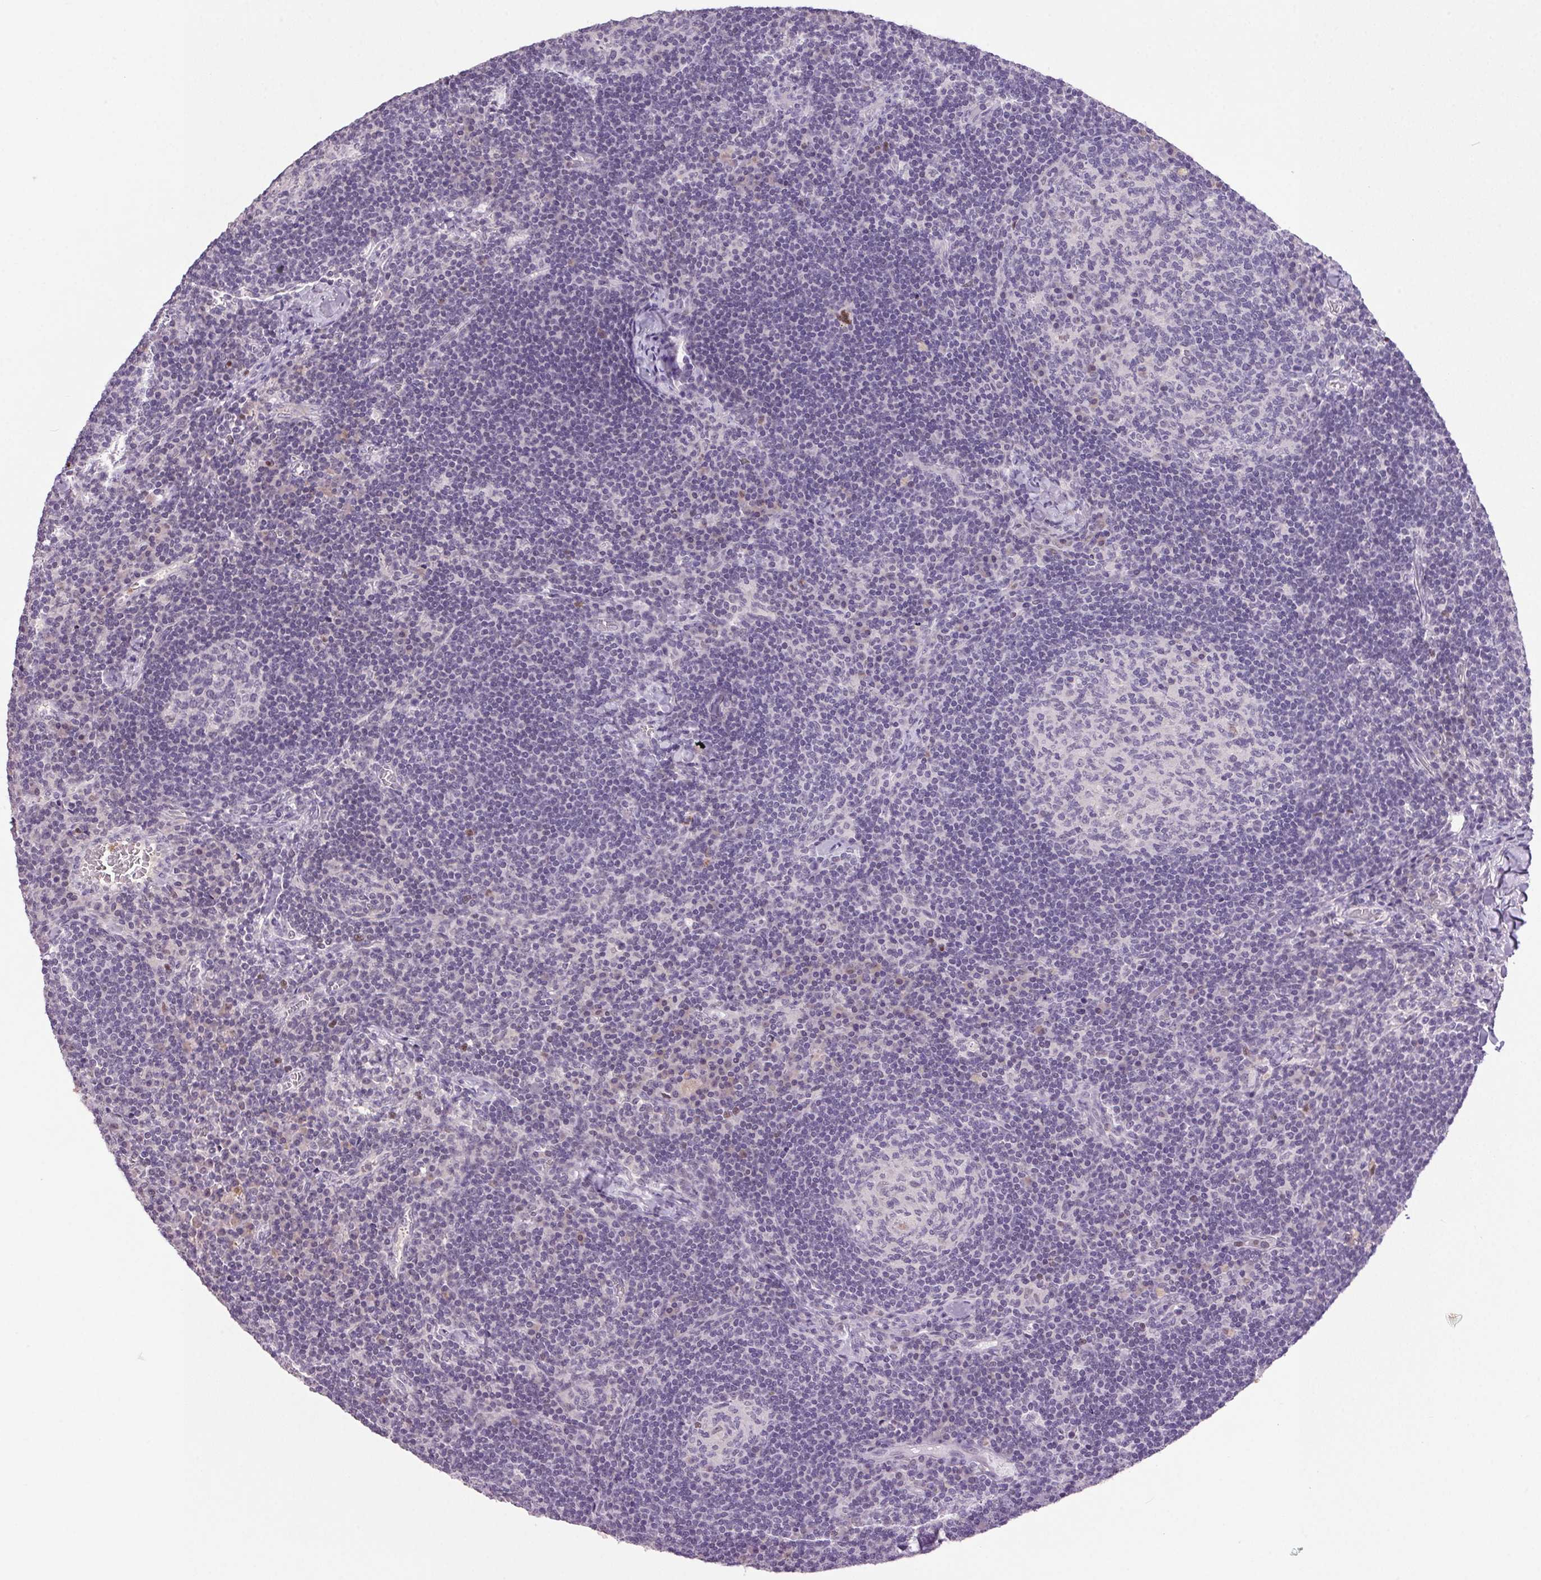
{"staining": {"intensity": "negative", "quantity": "none", "location": "none"}, "tissue": "lymph node", "cell_type": "Germinal center cells", "image_type": "normal", "snomed": [{"axis": "morphology", "description": "Normal tissue, NOS"}, {"axis": "topography", "description": "Lymph node"}], "caption": "A histopathology image of human lymph node is negative for staining in germinal center cells. (Immunohistochemistry, brightfield microscopy, high magnification).", "gene": "TRDN", "patient": {"sex": "male", "age": 67}}